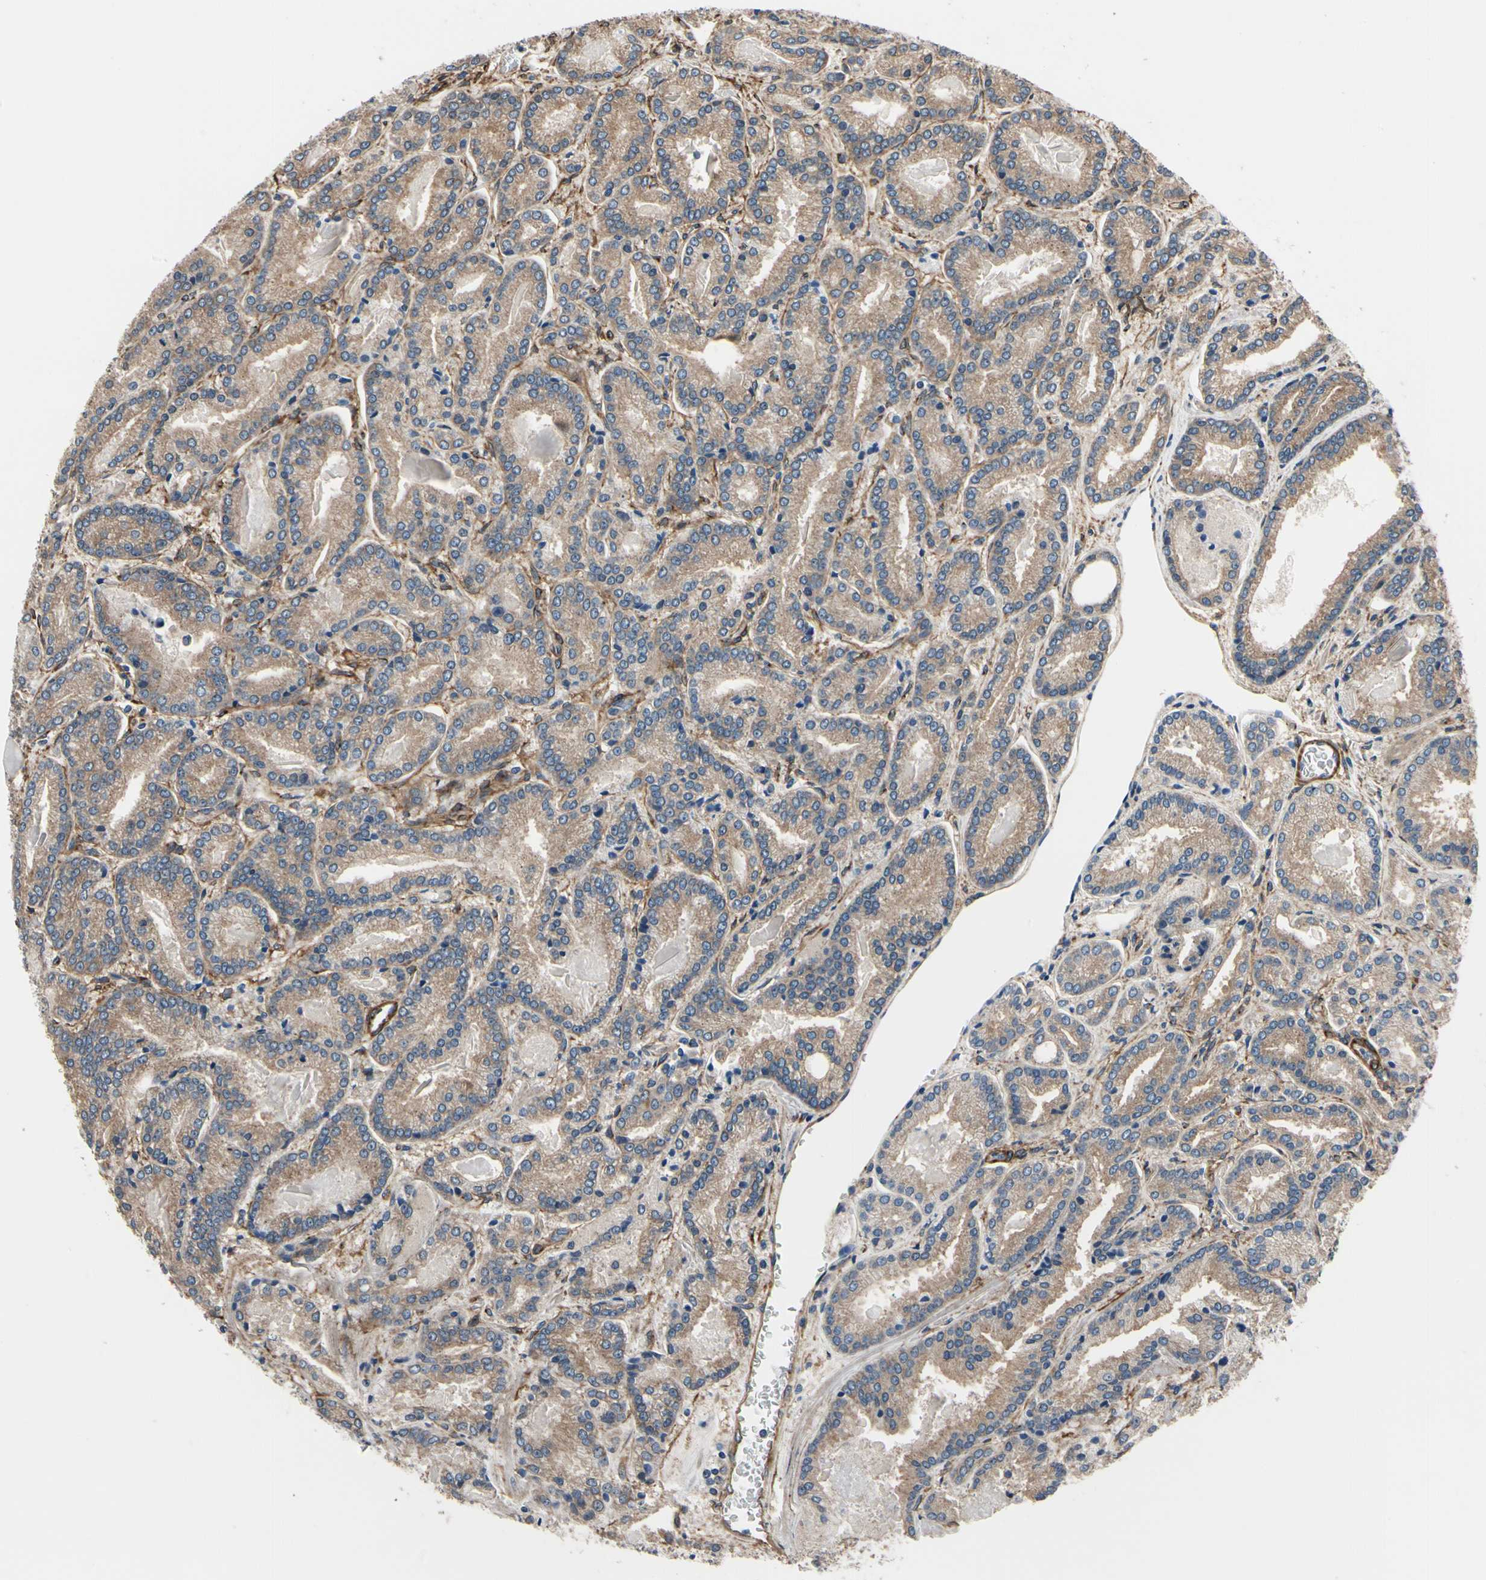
{"staining": {"intensity": "moderate", "quantity": ">75%", "location": "cytoplasmic/membranous"}, "tissue": "prostate cancer", "cell_type": "Tumor cells", "image_type": "cancer", "snomed": [{"axis": "morphology", "description": "Adenocarcinoma, Low grade"}, {"axis": "topography", "description": "Prostate"}], "caption": "Moderate cytoplasmic/membranous protein positivity is seen in approximately >75% of tumor cells in adenocarcinoma (low-grade) (prostate).", "gene": "PRKAR2B", "patient": {"sex": "male", "age": 59}}